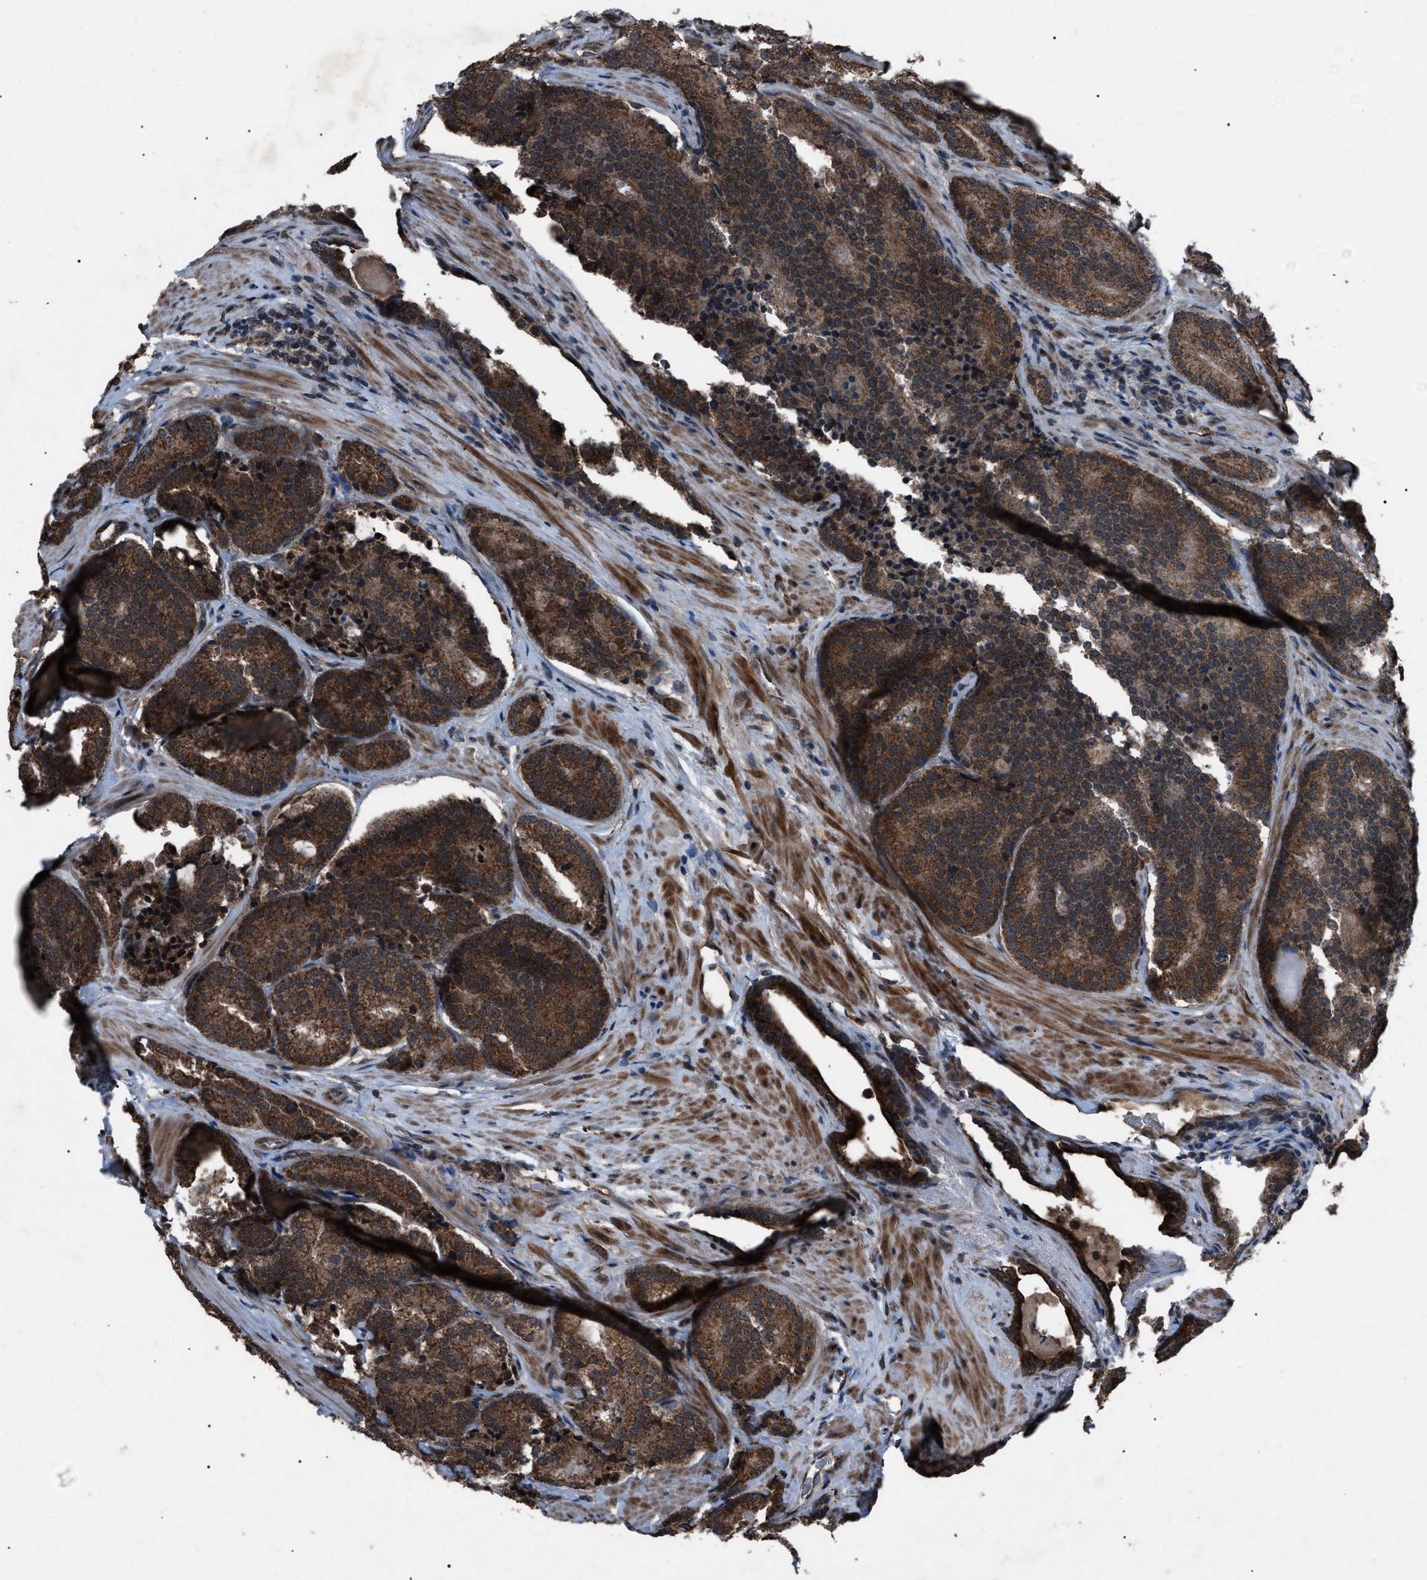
{"staining": {"intensity": "strong", "quantity": ">75%", "location": "cytoplasmic/membranous"}, "tissue": "prostate cancer", "cell_type": "Tumor cells", "image_type": "cancer", "snomed": [{"axis": "morphology", "description": "Adenocarcinoma, High grade"}, {"axis": "topography", "description": "Prostate"}], "caption": "Prostate cancer (adenocarcinoma (high-grade)) stained with immunohistochemistry displays strong cytoplasmic/membranous staining in approximately >75% of tumor cells. The staining was performed using DAB (3,3'-diaminobenzidine) to visualize the protein expression in brown, while the nuclei were stained in blue with hematoxylin (Magnification: 20x).", "gene": "ZFAND2A", "patient": {"sex": "male", "age": 61}}